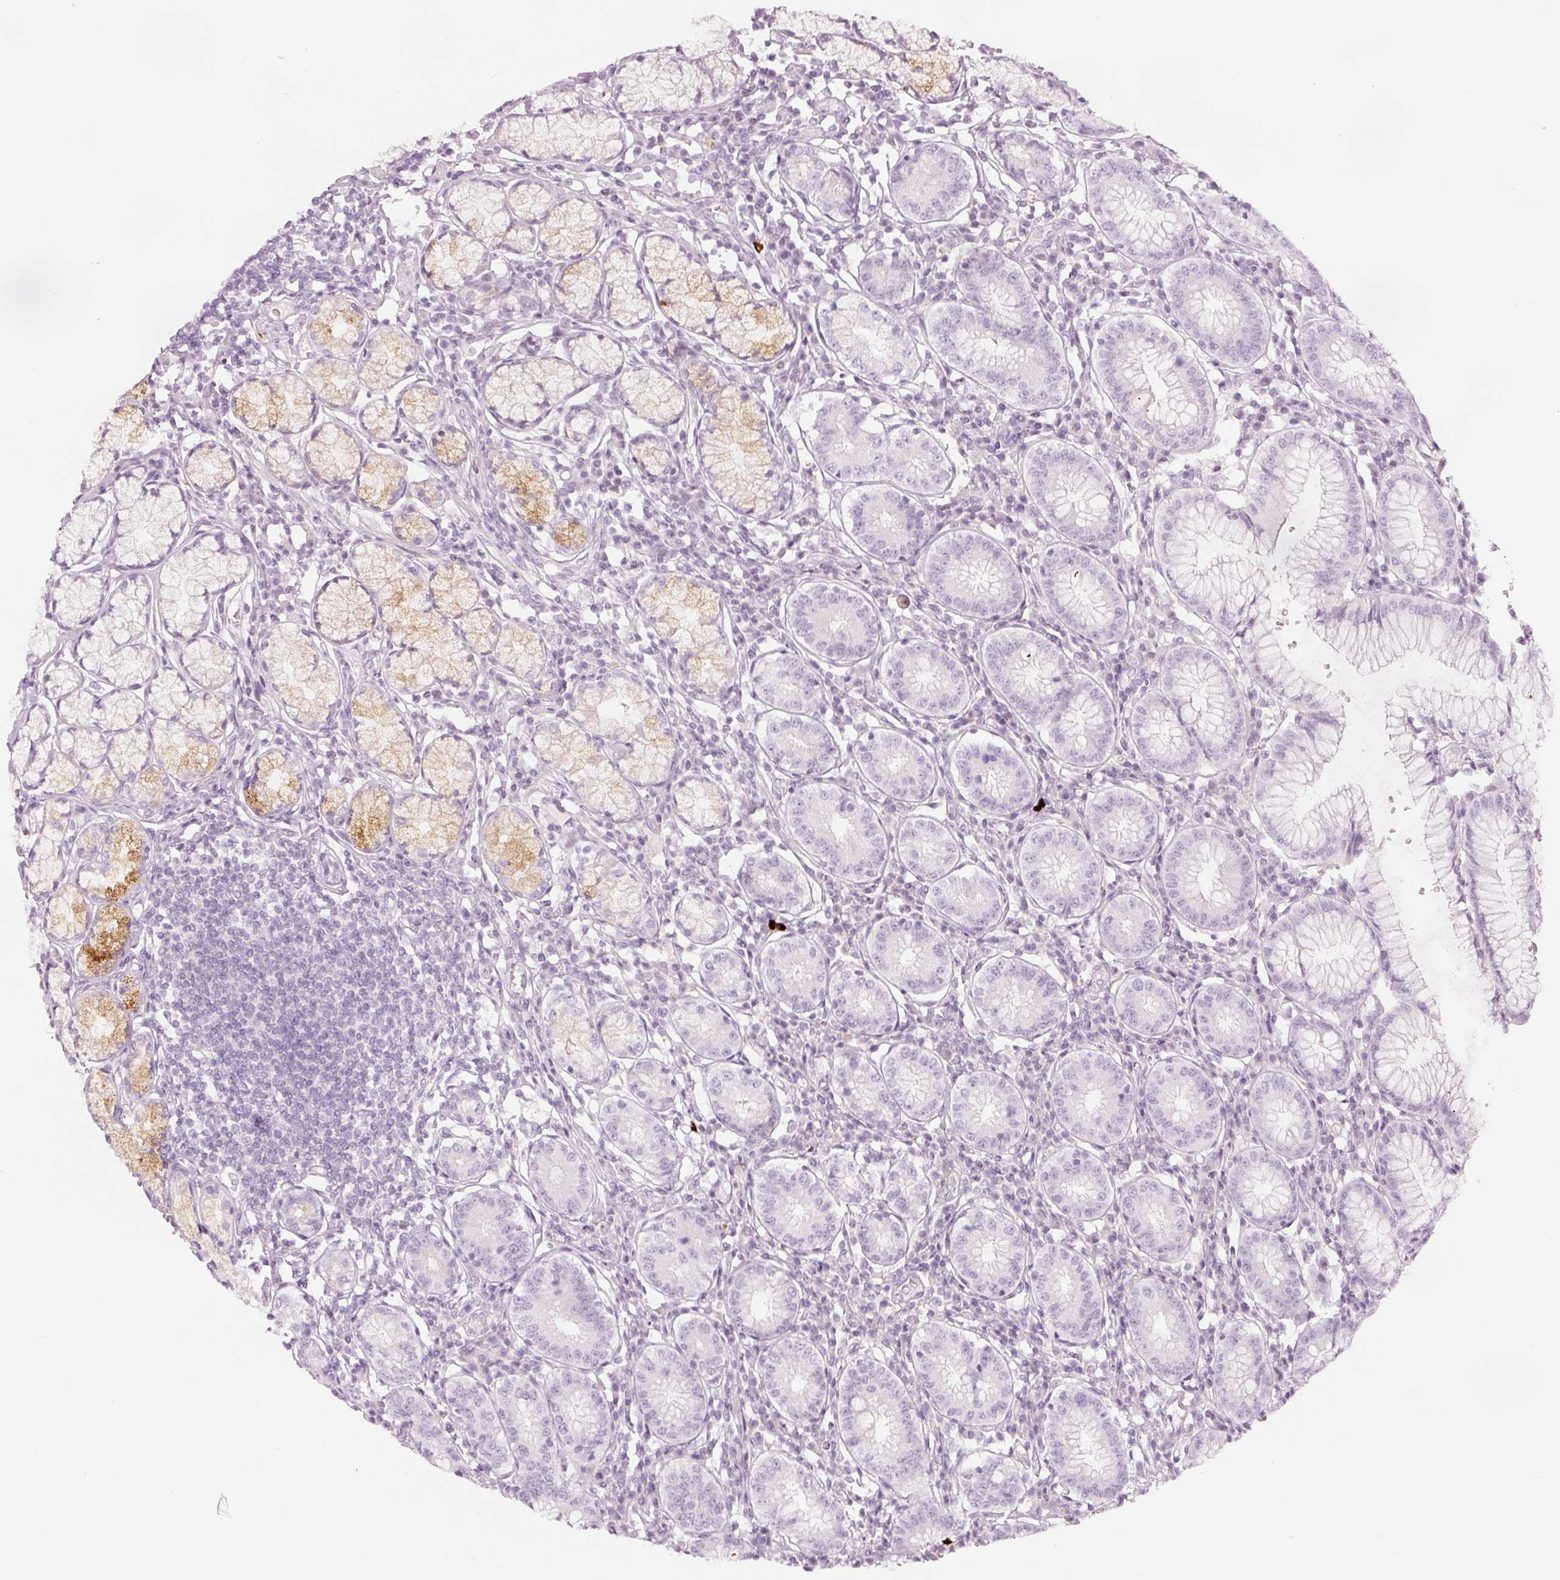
{"staining": {"intensity": "negative", "quantity": "none", "location": "none"}, "tissue": "stomach", "cell_type": "Glandular cells", "image_type": "normal", "snomed": [{"axis": "morphology", "description": "Normal tissue, NOS"}, {"axis": "topography", "description": "Stomach"}], "caption": "The image demonstrates no significant expression in glandular cells of stomach.", "gene": "LECT2", "patient": {"sex": "male", "age": 55}}